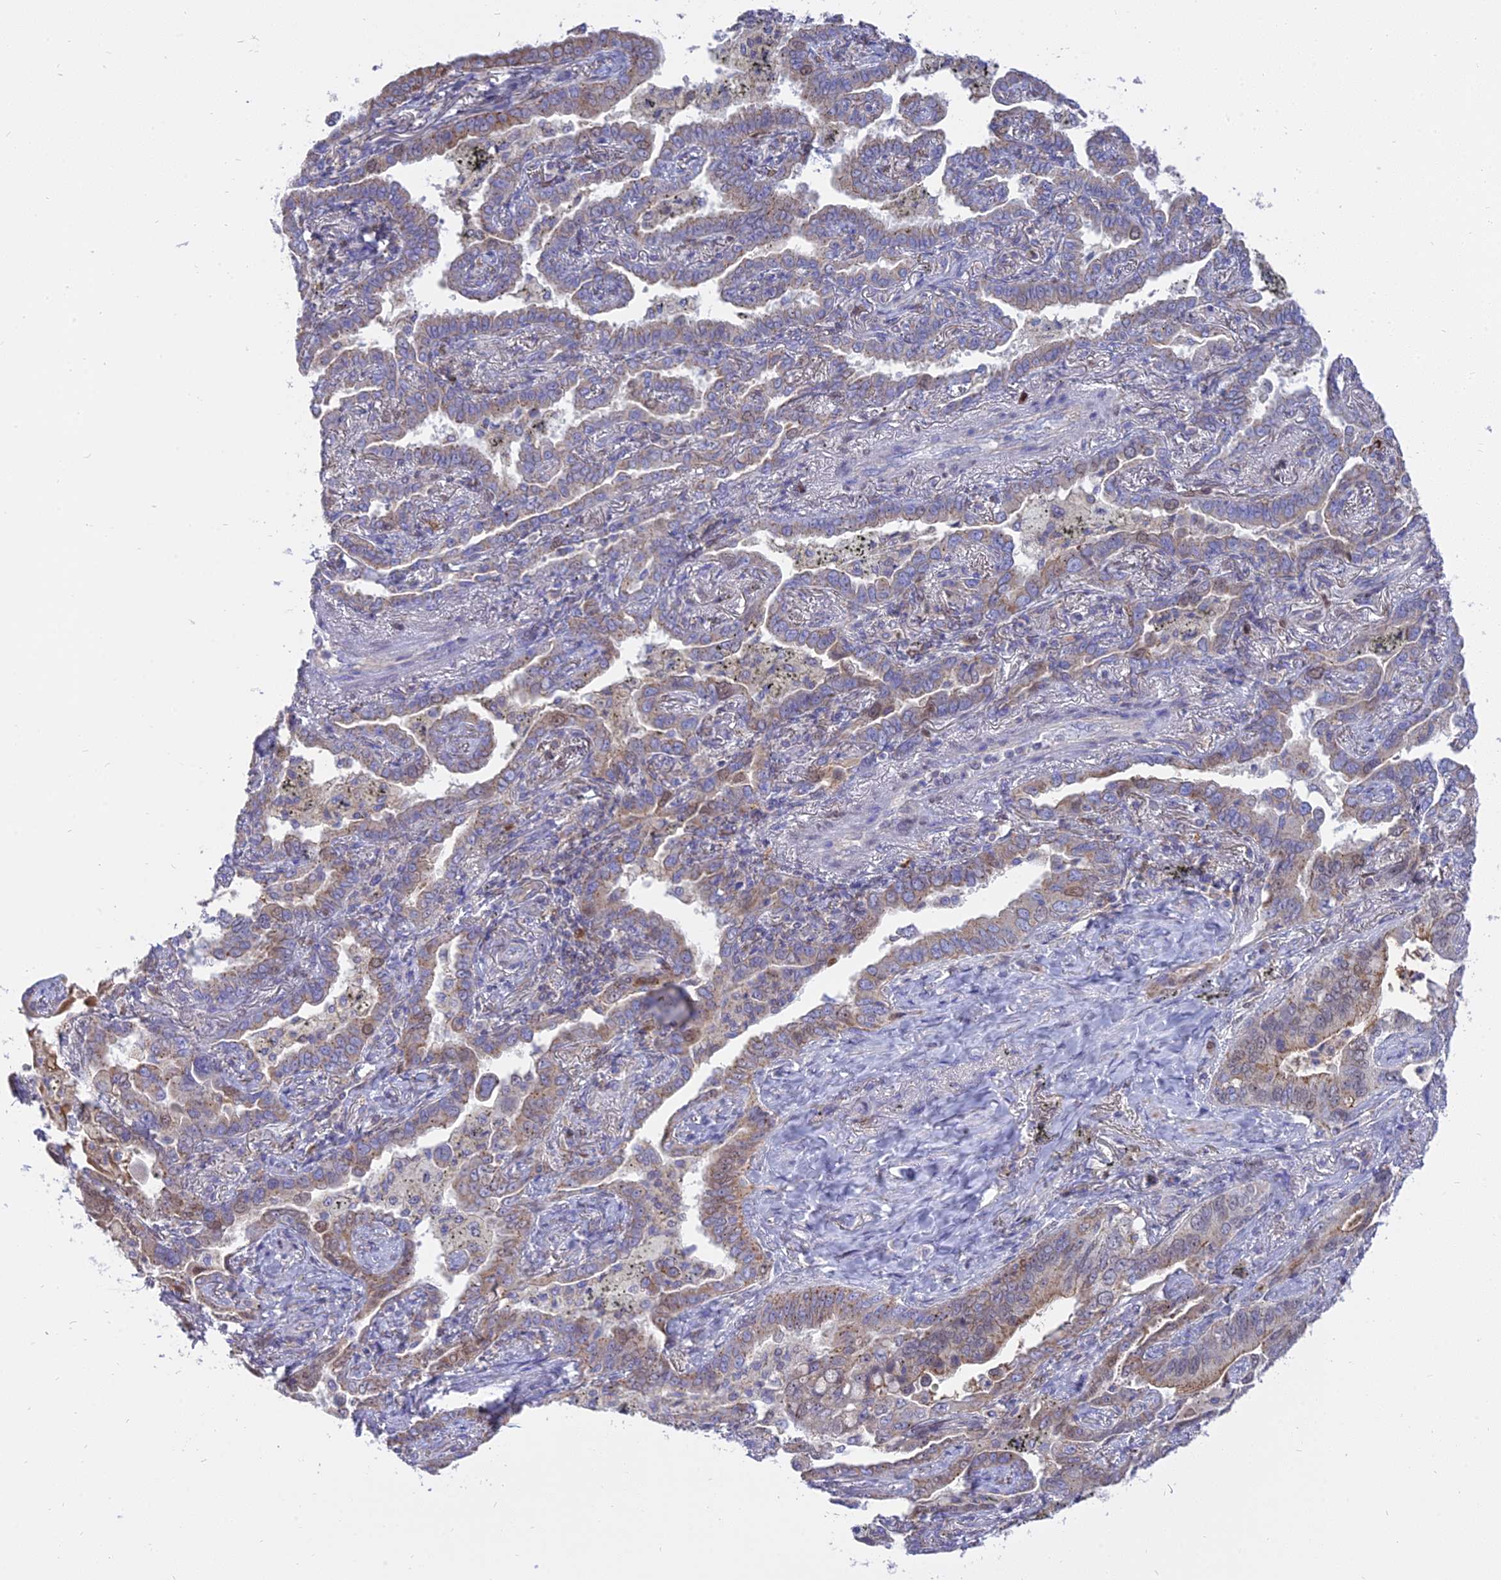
{"staining": {"intensity": "weak", "quantity": "<25%", "location": "cytoplasmic/membranous"}, "tissue": "lung cancer", "cell_type": "Tumor cells", "image_type": "cancer", "snomed": [{"axis": "morphology", "description": "Adenocarcinoma, NOS"}, {"axis": "topography", "description": "Lung"}], "caption": "Tumor cells show no significant protein positivity in adenocarcinoma (lung).", "gene": "CENPV", "patient": {"sex": "male", "age": 67}}